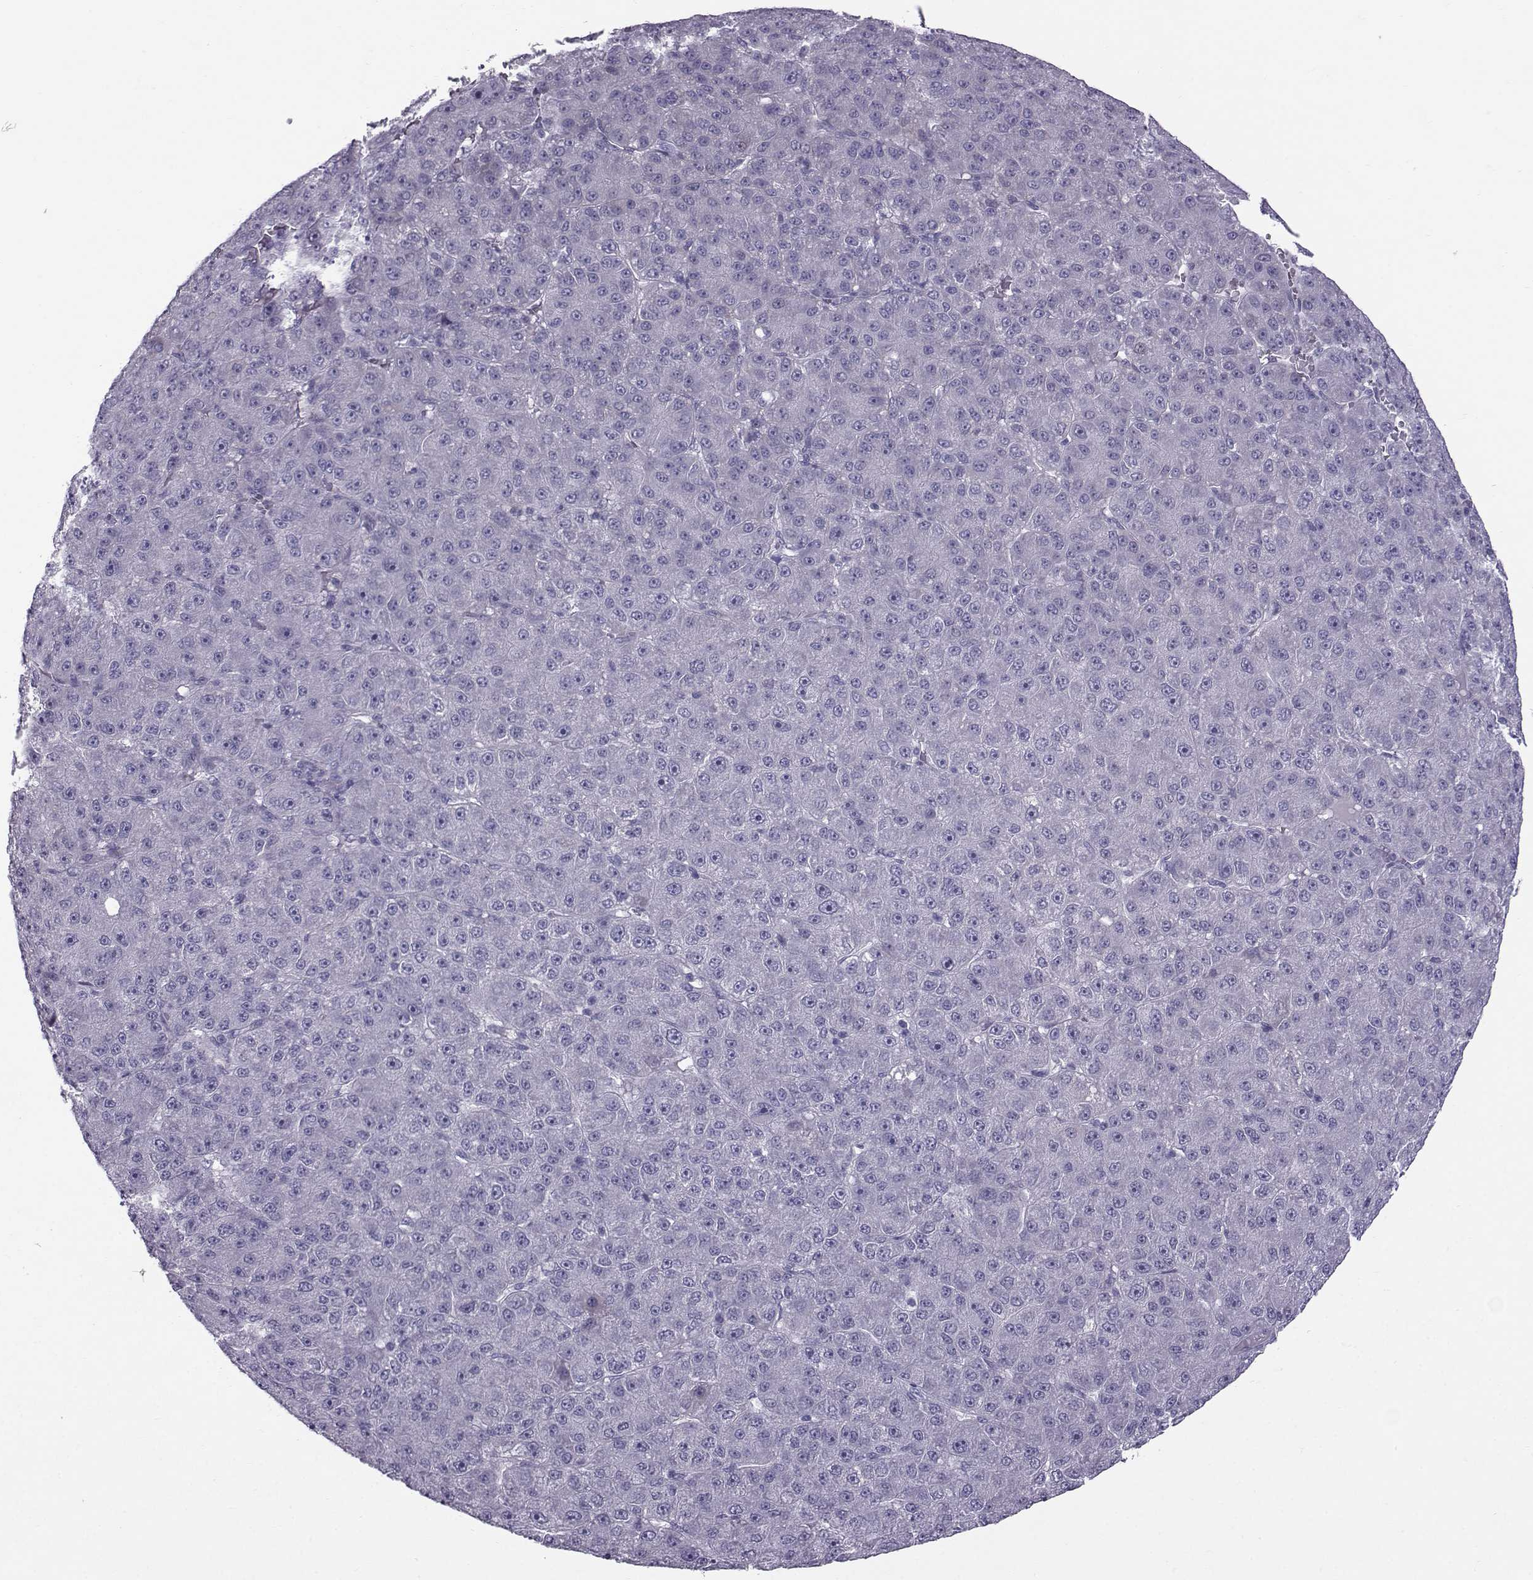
{"staining": {"intensity": "negative", "quantity": "none", "location": "none"}, "tissue": "liver cancer", "cell_type": "Tumor cells", "image_type": "cancer", "snomed": [{"axis": "morphology", "description": "Carcinoma, Hepatocellular, NOS"}, {"axis": "topography", "description": "Liver"}], "caption": "IHC micrograph of liver cancer (hepatocellular carcinoma) stained for a protein (brown), which displays no staining in tumor cells.", "gene": "DMRT3", "patient": {"sex": "male", "age": 67}}